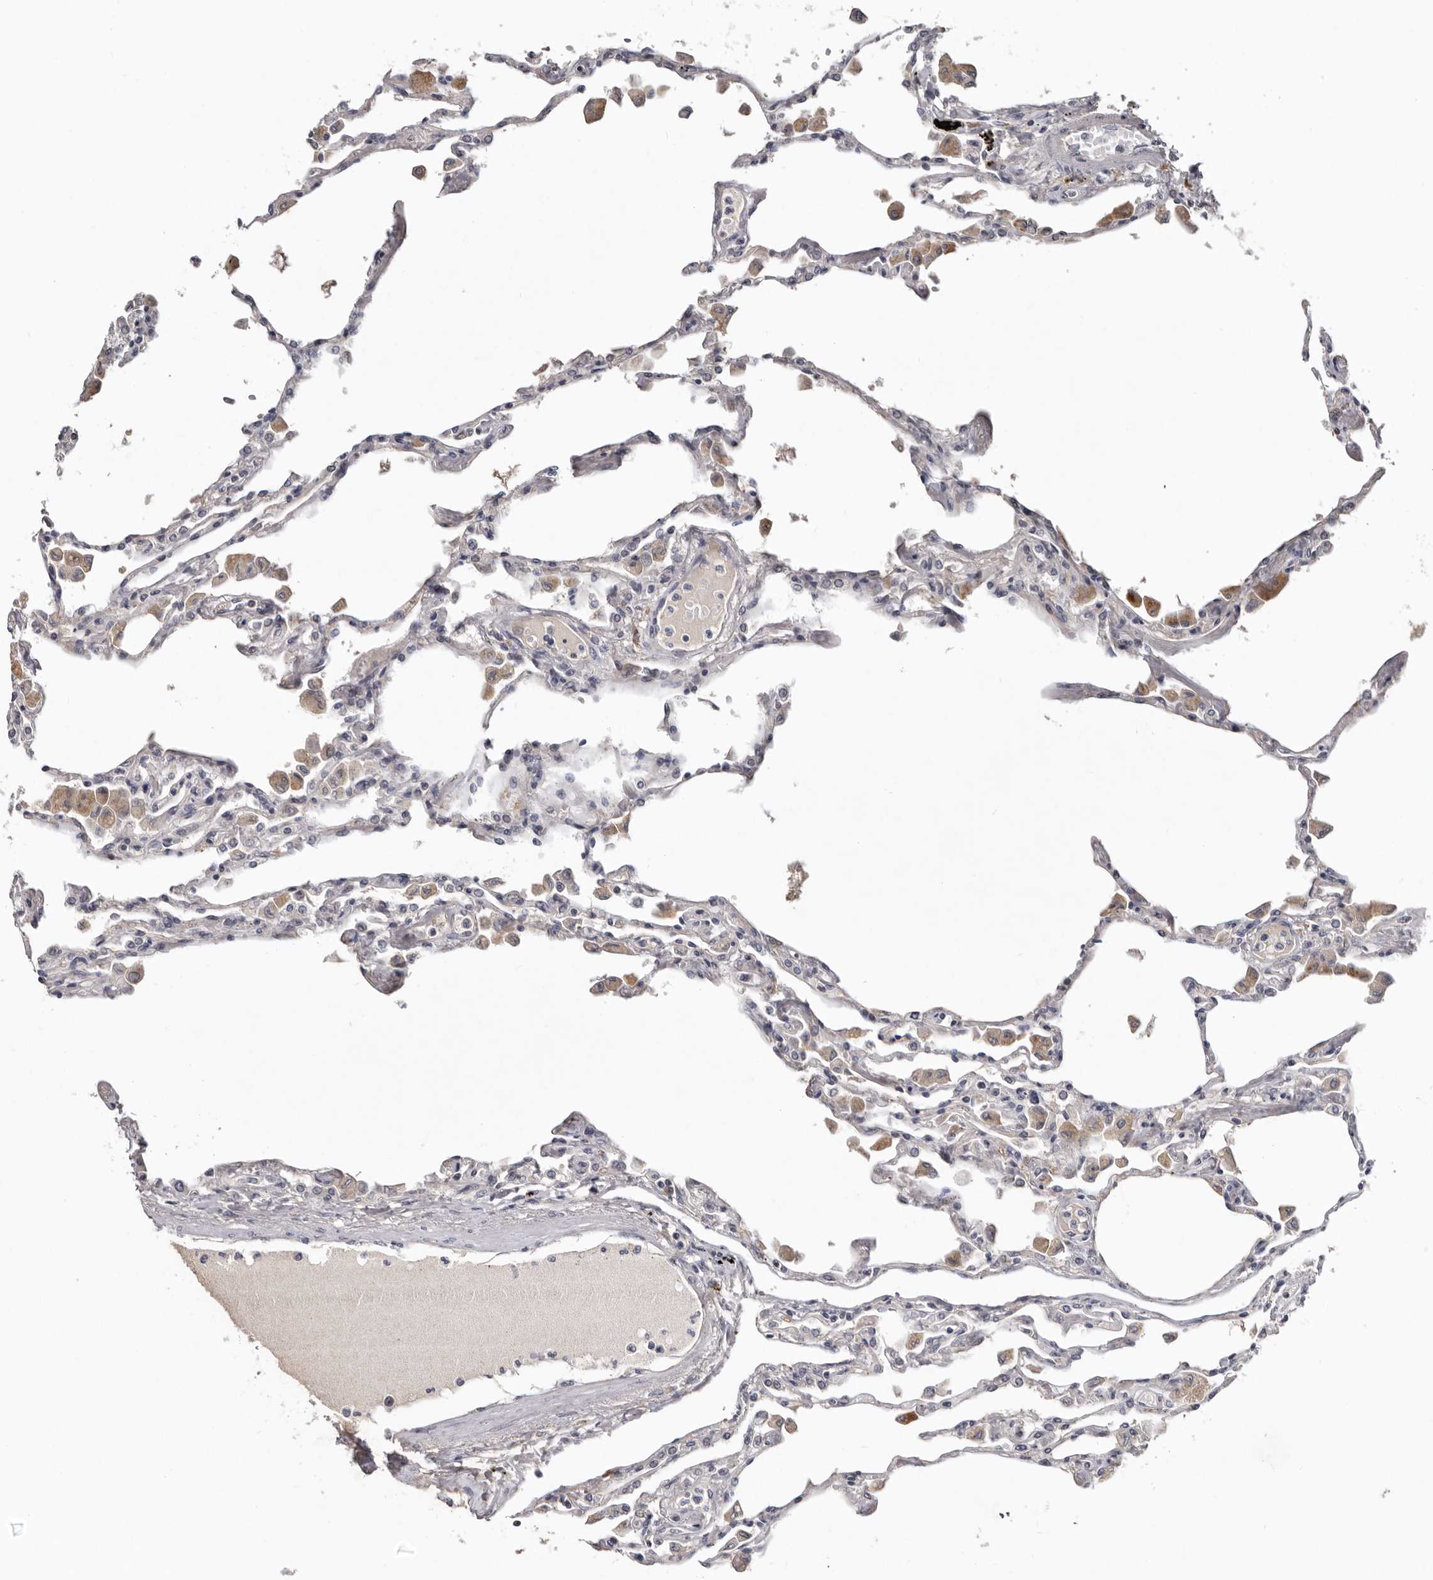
{"staining": {"intensity": "weak", "quantity": "<25%", "location": "cytoplasmic/membranous"}, "tissue": "lung", "cell_type": "Alveolar cells", "image_type": "normal", "snomed": [{"axis": "morphology", "description": "Normal tissue, NOS"}, {"axis": "topography", "description": "Bronchus"}, {"axis": "topography", "description": "Lung"}], "caption": "IHC of unremarkable human lung displays no expression in alveolar cells.", "gene": "CDCA8", "patient": {"sex": "female", "age": 49}}